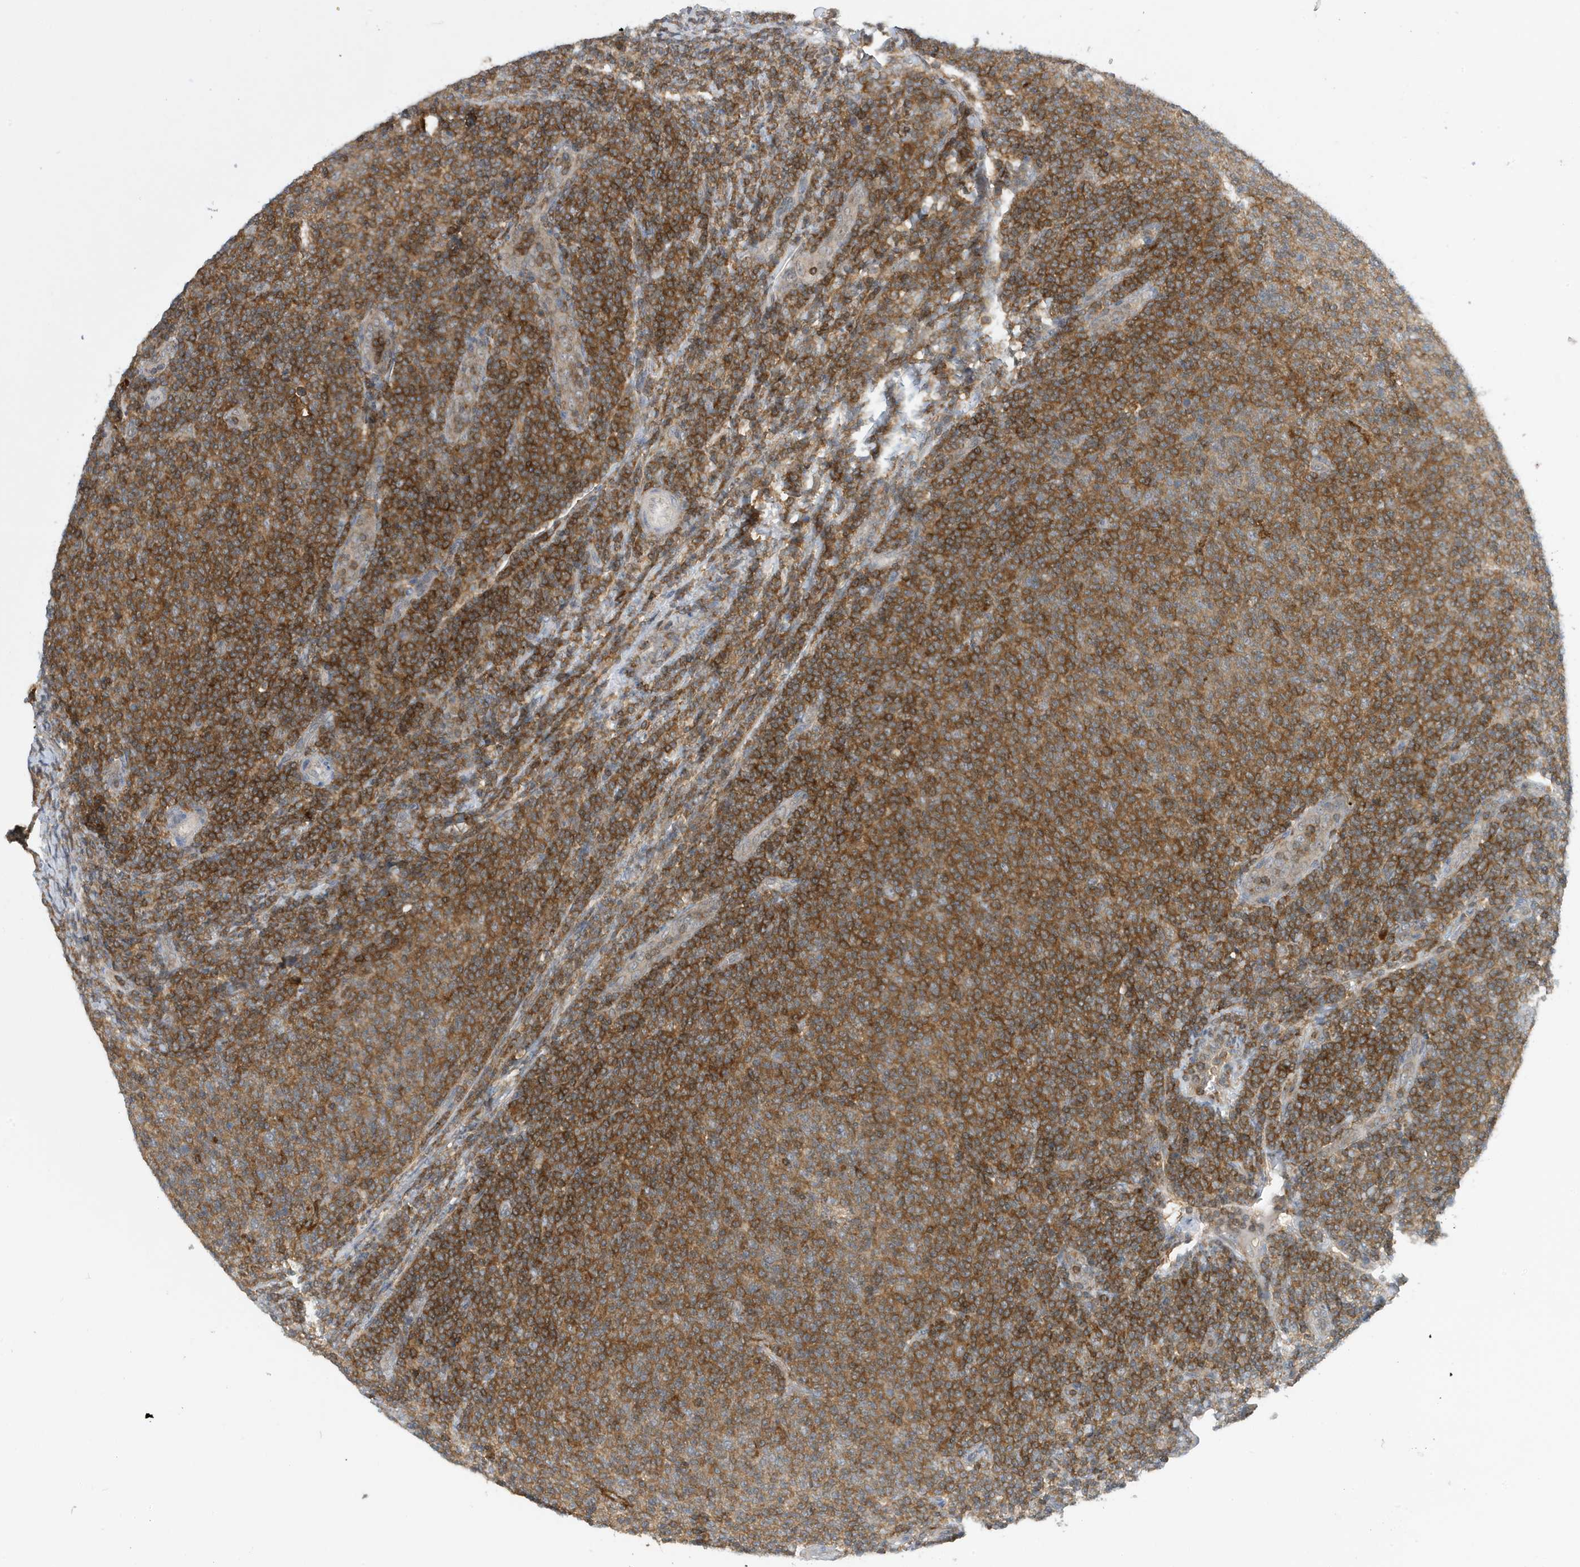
{"staining": {"intensity": "moderate", "quantity": ">75%", "location": "cytoplasmic/membranous"}, "tissue": "lymphoma", "cell_type": "Tumor cells", "image_type": "cancer", "snomed": [{"axis": "morphology", "description": "Malignant lymphoma, non-Hodgkin's type, Low grade"}, {"axis": "topography", "description": "Lymph node"}], "caption": "A brown stain highlights moderate cytoplasmic/membranous staining of a protein in low-grade malignant lymphoma, non-Hodgkin's type tumor cells. The protein of interest is shown in brown color, while the nuclei are stained blue.", "gene": "NSUN3", "patient": {"sex": "male", "age": 66}}